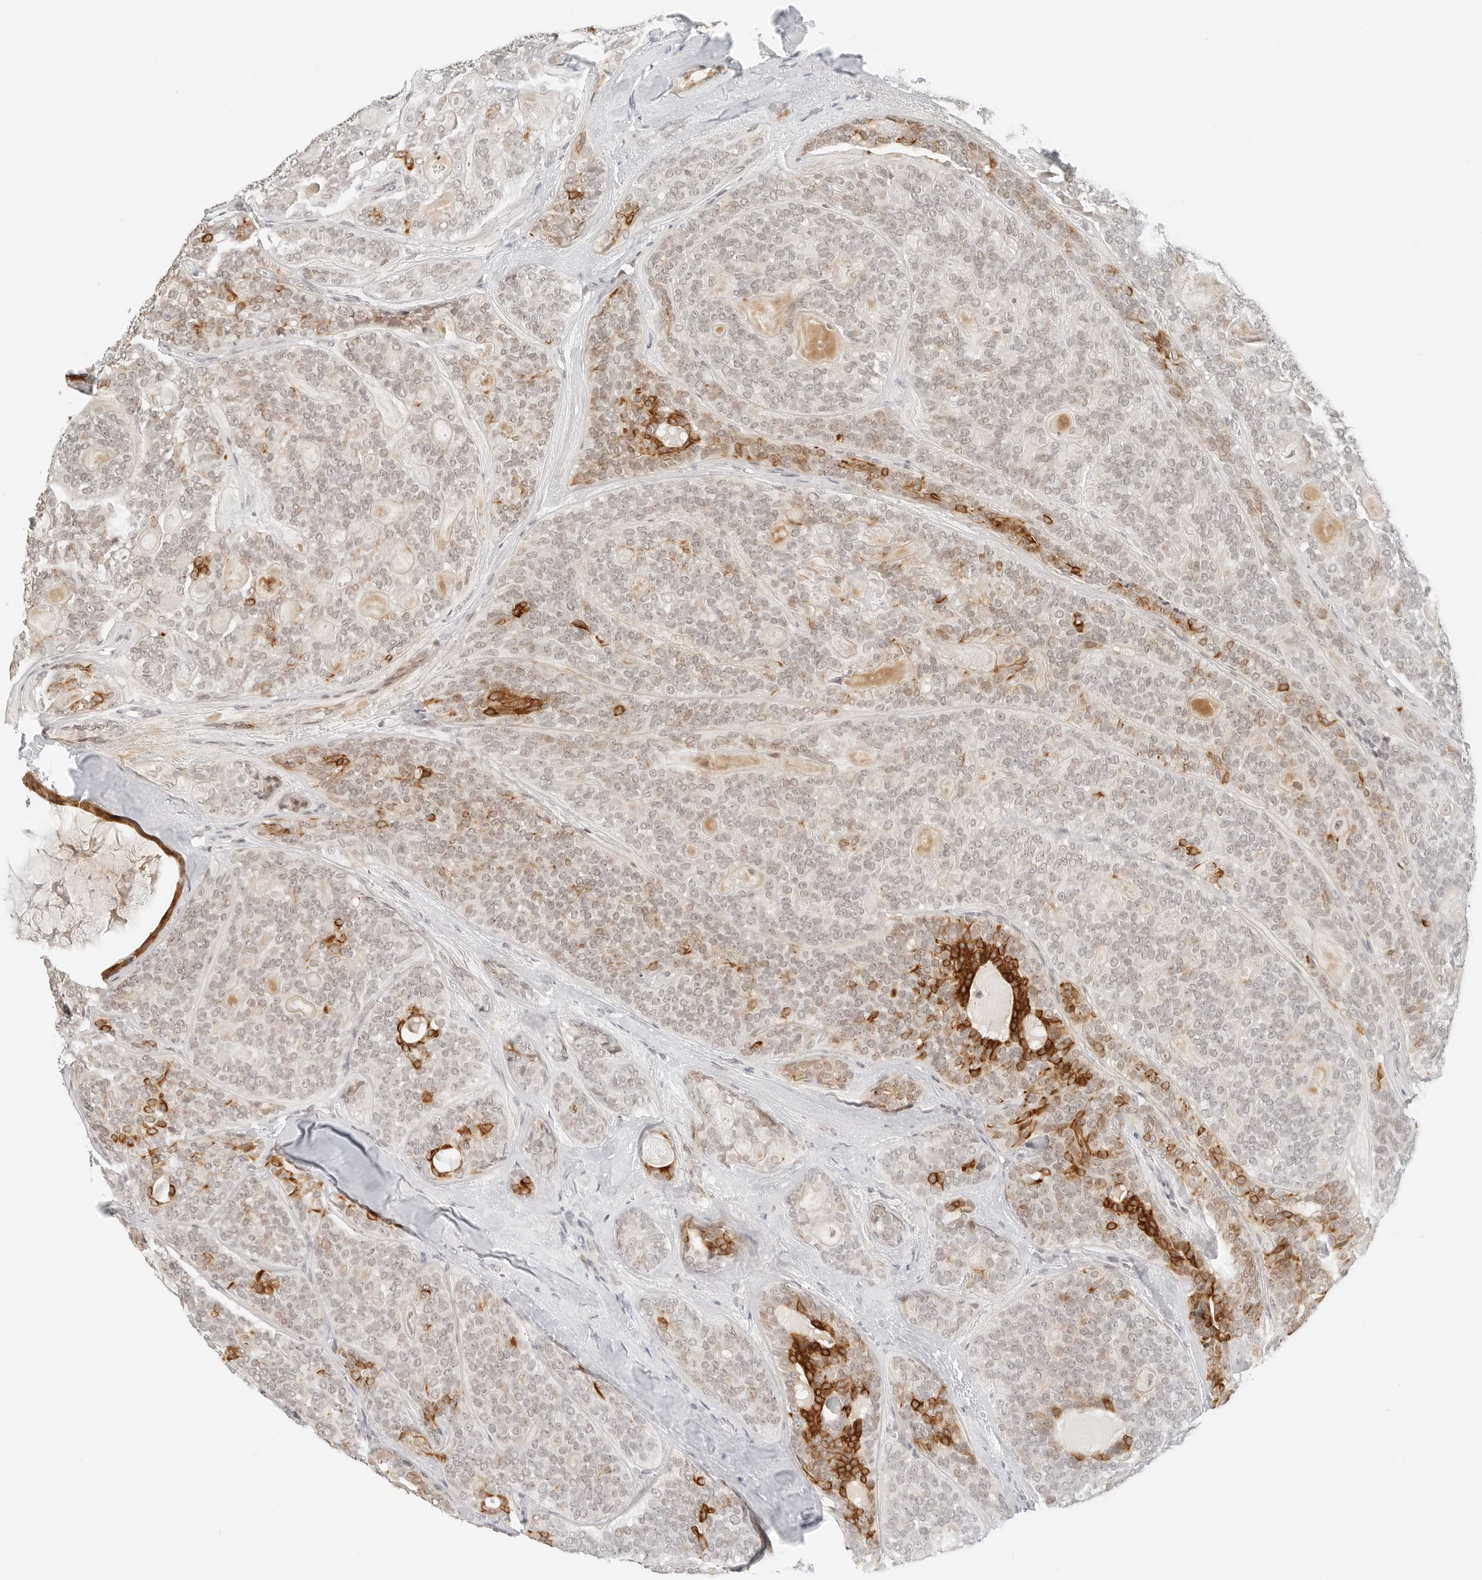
{"staining": {"intensity": "strong", "quantity": "<25%", "location": "cytoplasmic/membranous"}, "tissue": "head and neck cancer", "cell_type": "Tumor cells", "image_type": "cancer", "snomed": [{"axis": "morphology", "description": "Adenocarcinoma, NOS"}, {"axis": "topography", "description": "Head-Neck"}], "caption": "A histopathology image showing strong cytoplasmic/membranous positivity in approximately <25% of tumor cells in head and neck adenocarcinoma, as visualized by brown immunohistochemical staining.", "gene": "NEO1", "patient": {"sex": "male", "age": 66}}